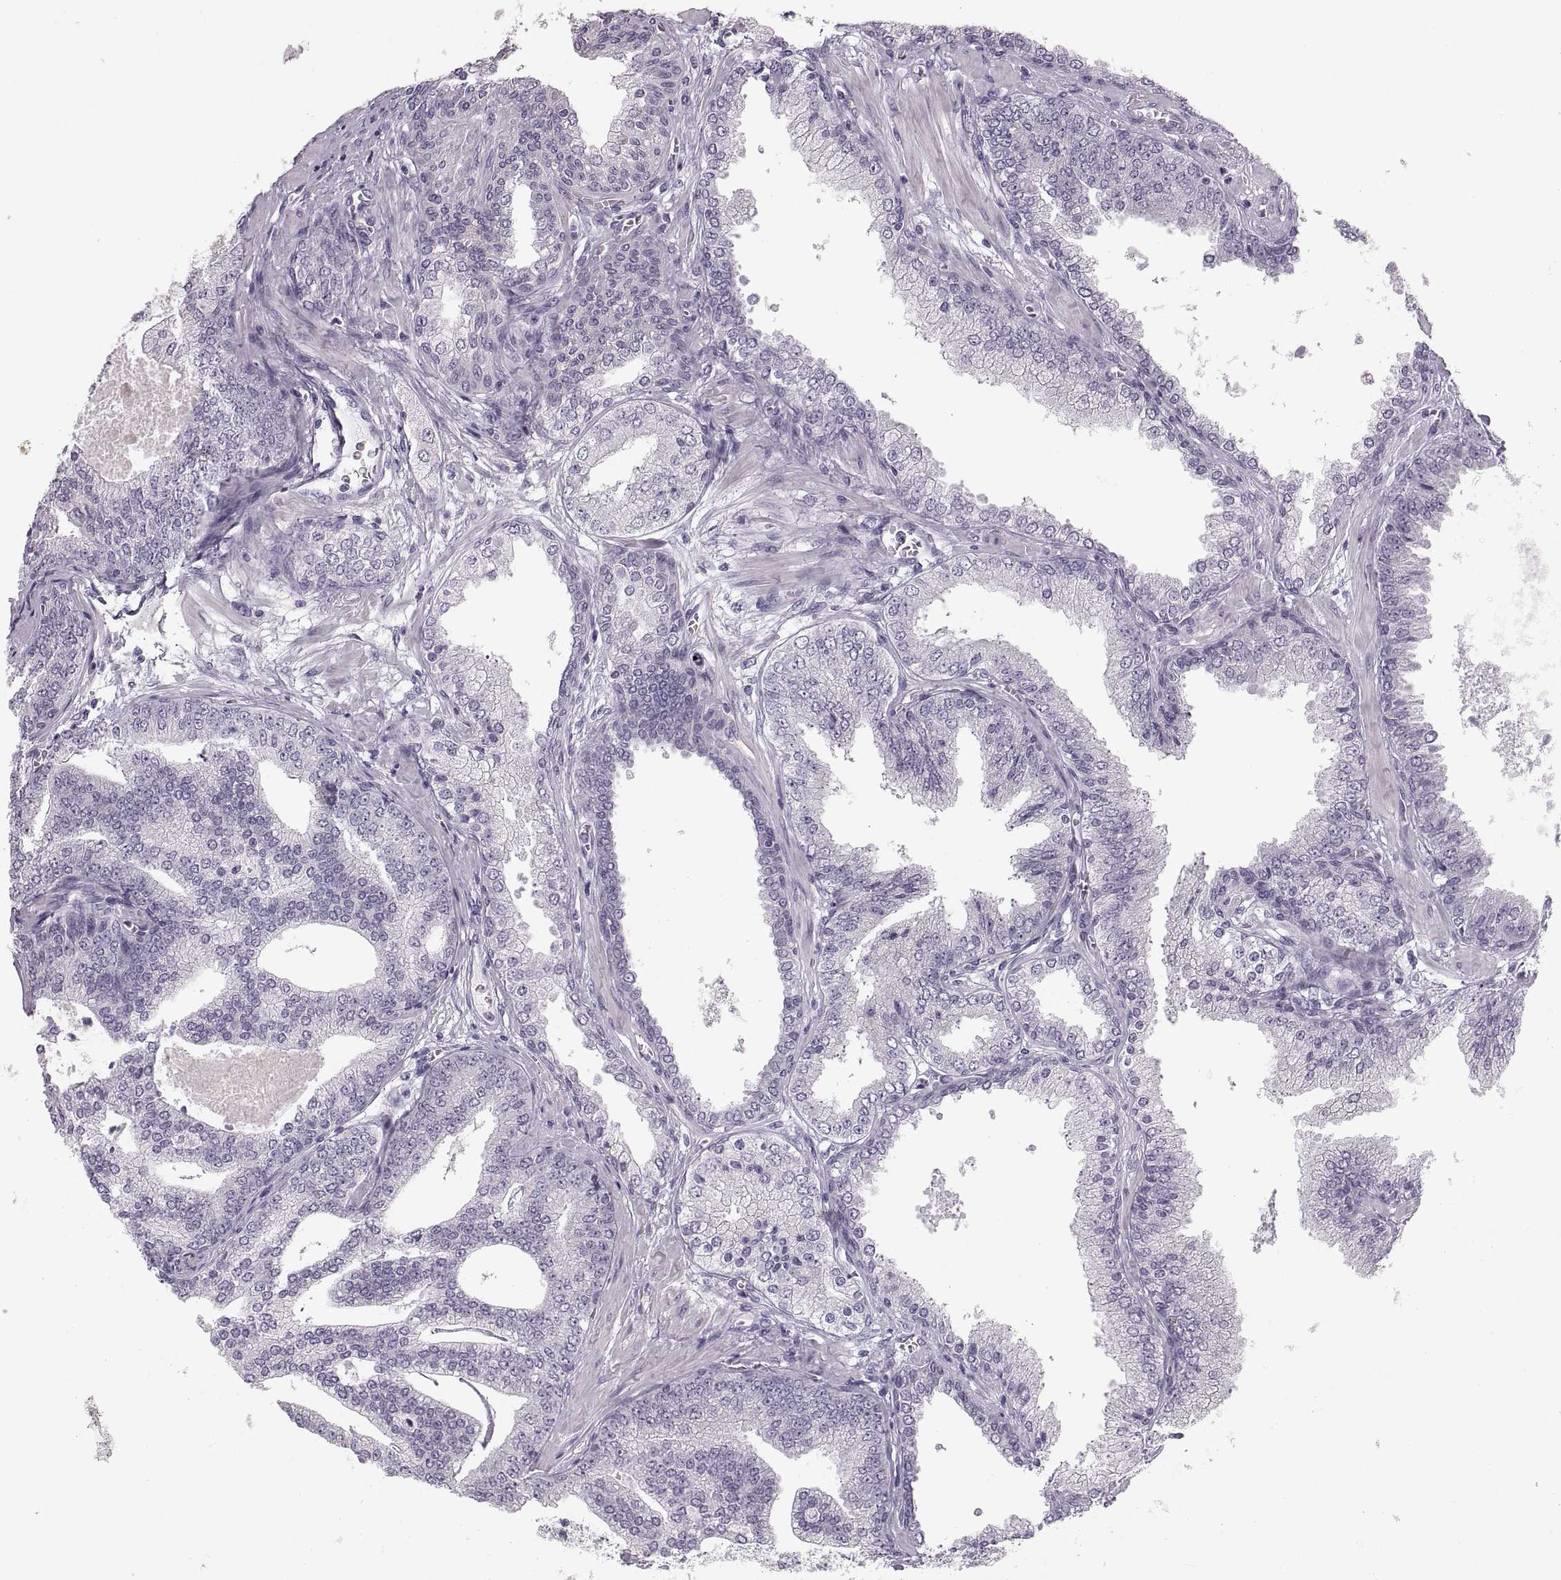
{"staining": {"intensity": "negative", "quantity": "none", "location": "none"}, "tissue": "prostate cancer", "cell_type": "Tumor cells", "image_type": "cancer", "snomed": [{"axis": "morphology", "description": "Adenocarcinoma, NOS"}, {"axis": "topography", "description": "Prostate"}], "caption": "Tumor cells are negative for protein expression in human prostate cancer. (Stains: DAB immunohistochemistry (IHC) with hematoxylin counter stain, Microscopy: brightfield microscopy at high magnification).", "gene": "ADH6", "patient": {"sex": "male", "age": 64}}